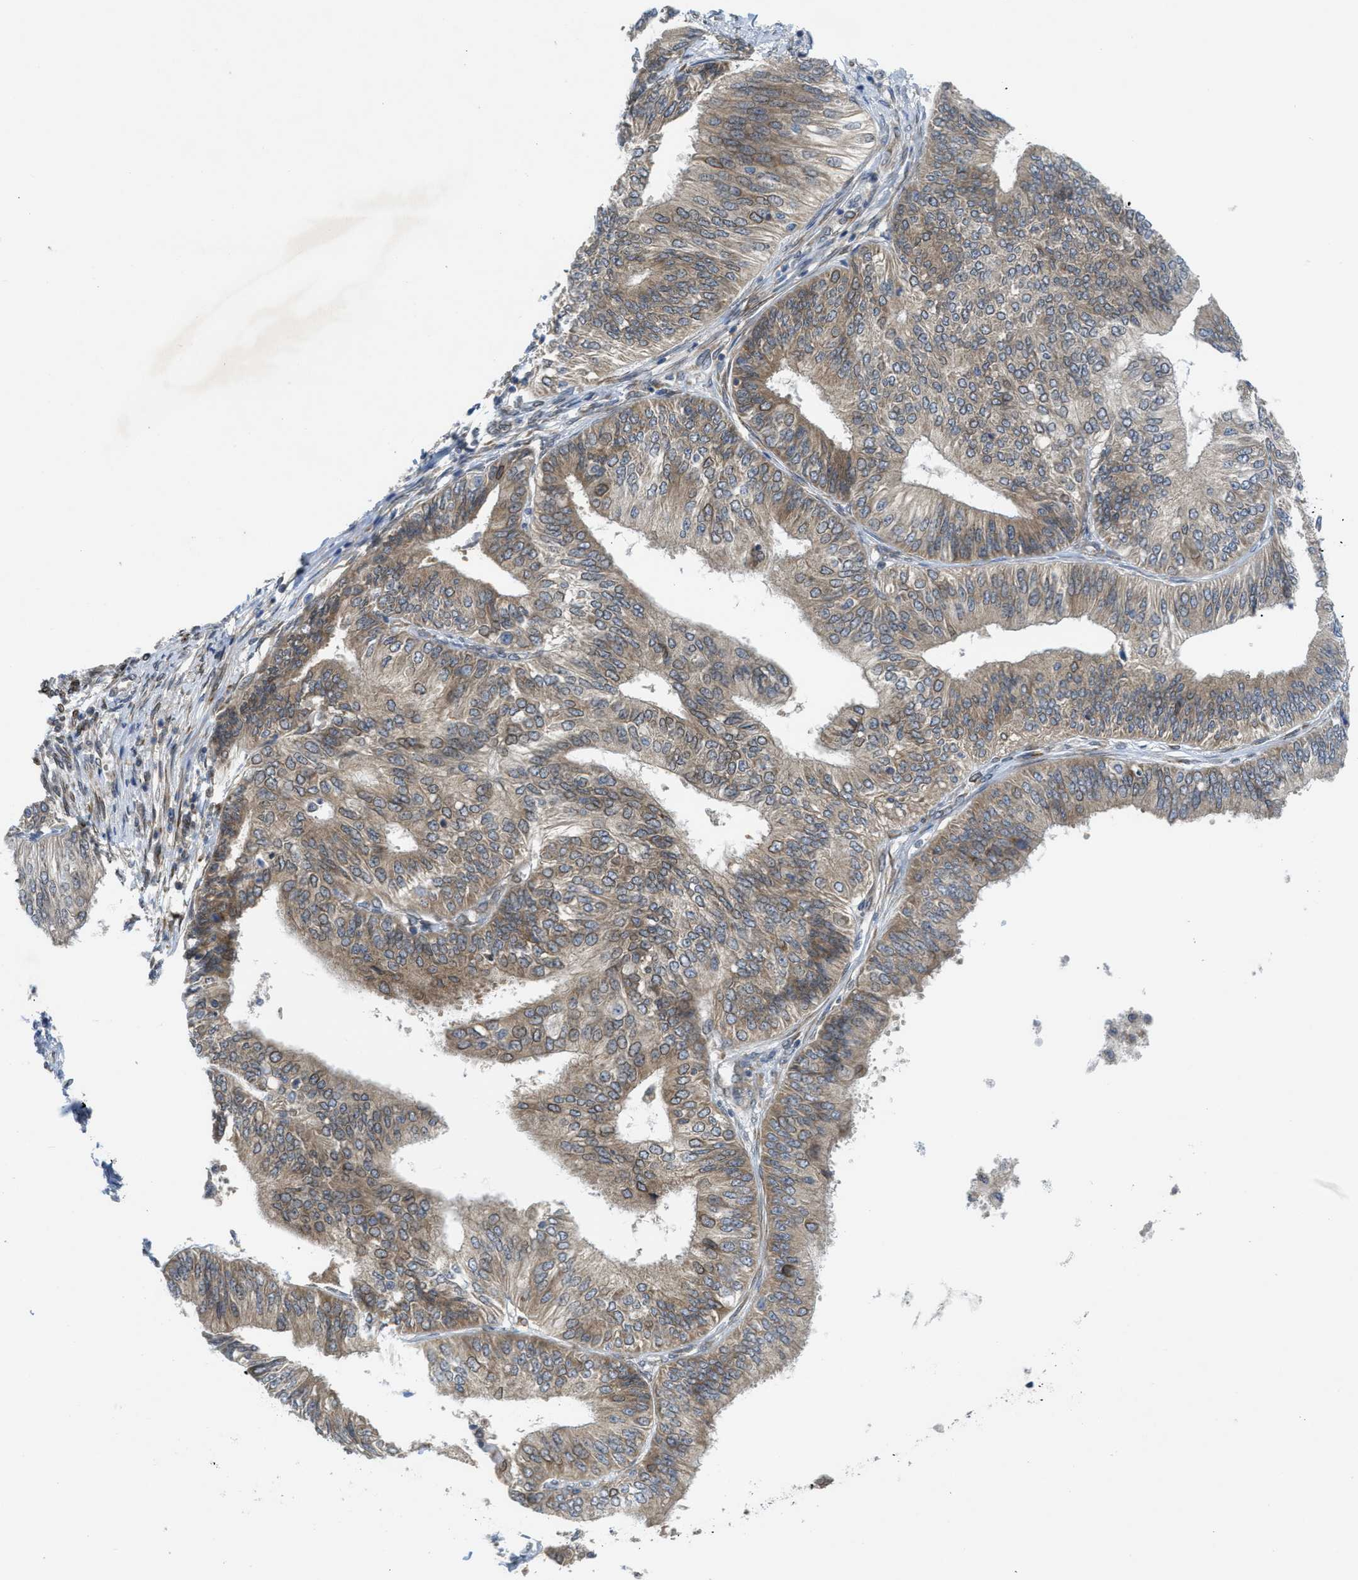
{"staining": {"intensity": "weak", "quantity": ">75%", "location": "cytoplasmic/membranous"}, "tissue": "endometrial cancer", "cell_type": "Tumor cells", "image_type": "cancer", "snomed": [{"axis": "morphology", "description": "Adenocarcinoma, NOS"}, {"axis": "topography", "description": "Endometrium"}], "caption": "Endometrial cancer stained with a brown dye shows weak cytoplasmic/membranous positive expression in approximately >75% of tumor cells.", "gene": "EIF2AK3", "patient": {"sex": "female", "age": 58}}